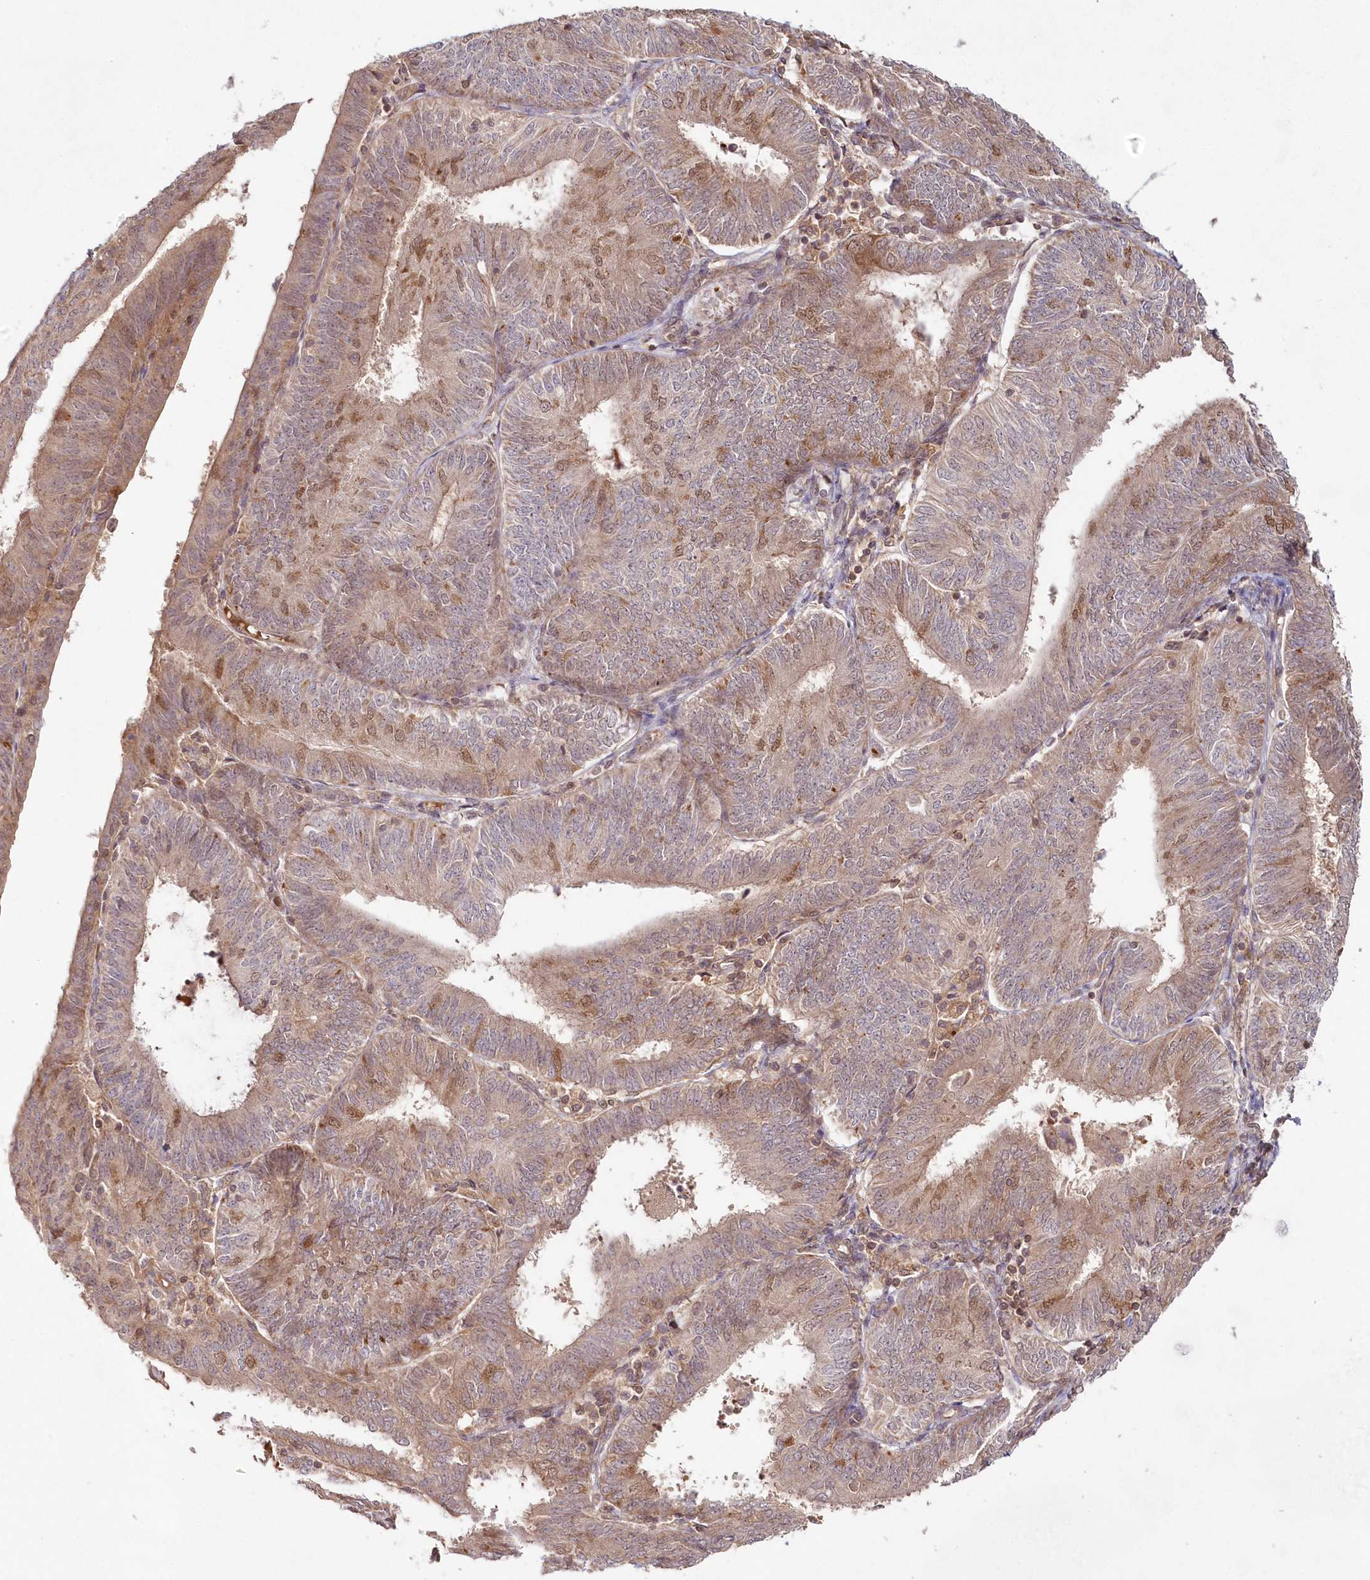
{"staining": {"intensity": "weak", "quantity": "25%-75%", "location": "cytoplasmic/membranous,nuclear"}, "tissue": "endometrial cancer", "cell_type": "Tumor cells", "image_type": "cancer", "snomed": [{"axis": "morphology", "description": "Adenocarcinoma, NOS"}, {"axis": "topography", "description": "Endometrium"}], "caption": "Immunohistochemical staining of human endometrial cancer demonstrates low levels of weak cytoplasmic/membranous and nuclear positivity in about 25%-75% of tumor cells.", "gene": "IMPA1", "patient": {"sex": "female", "age": 58}}